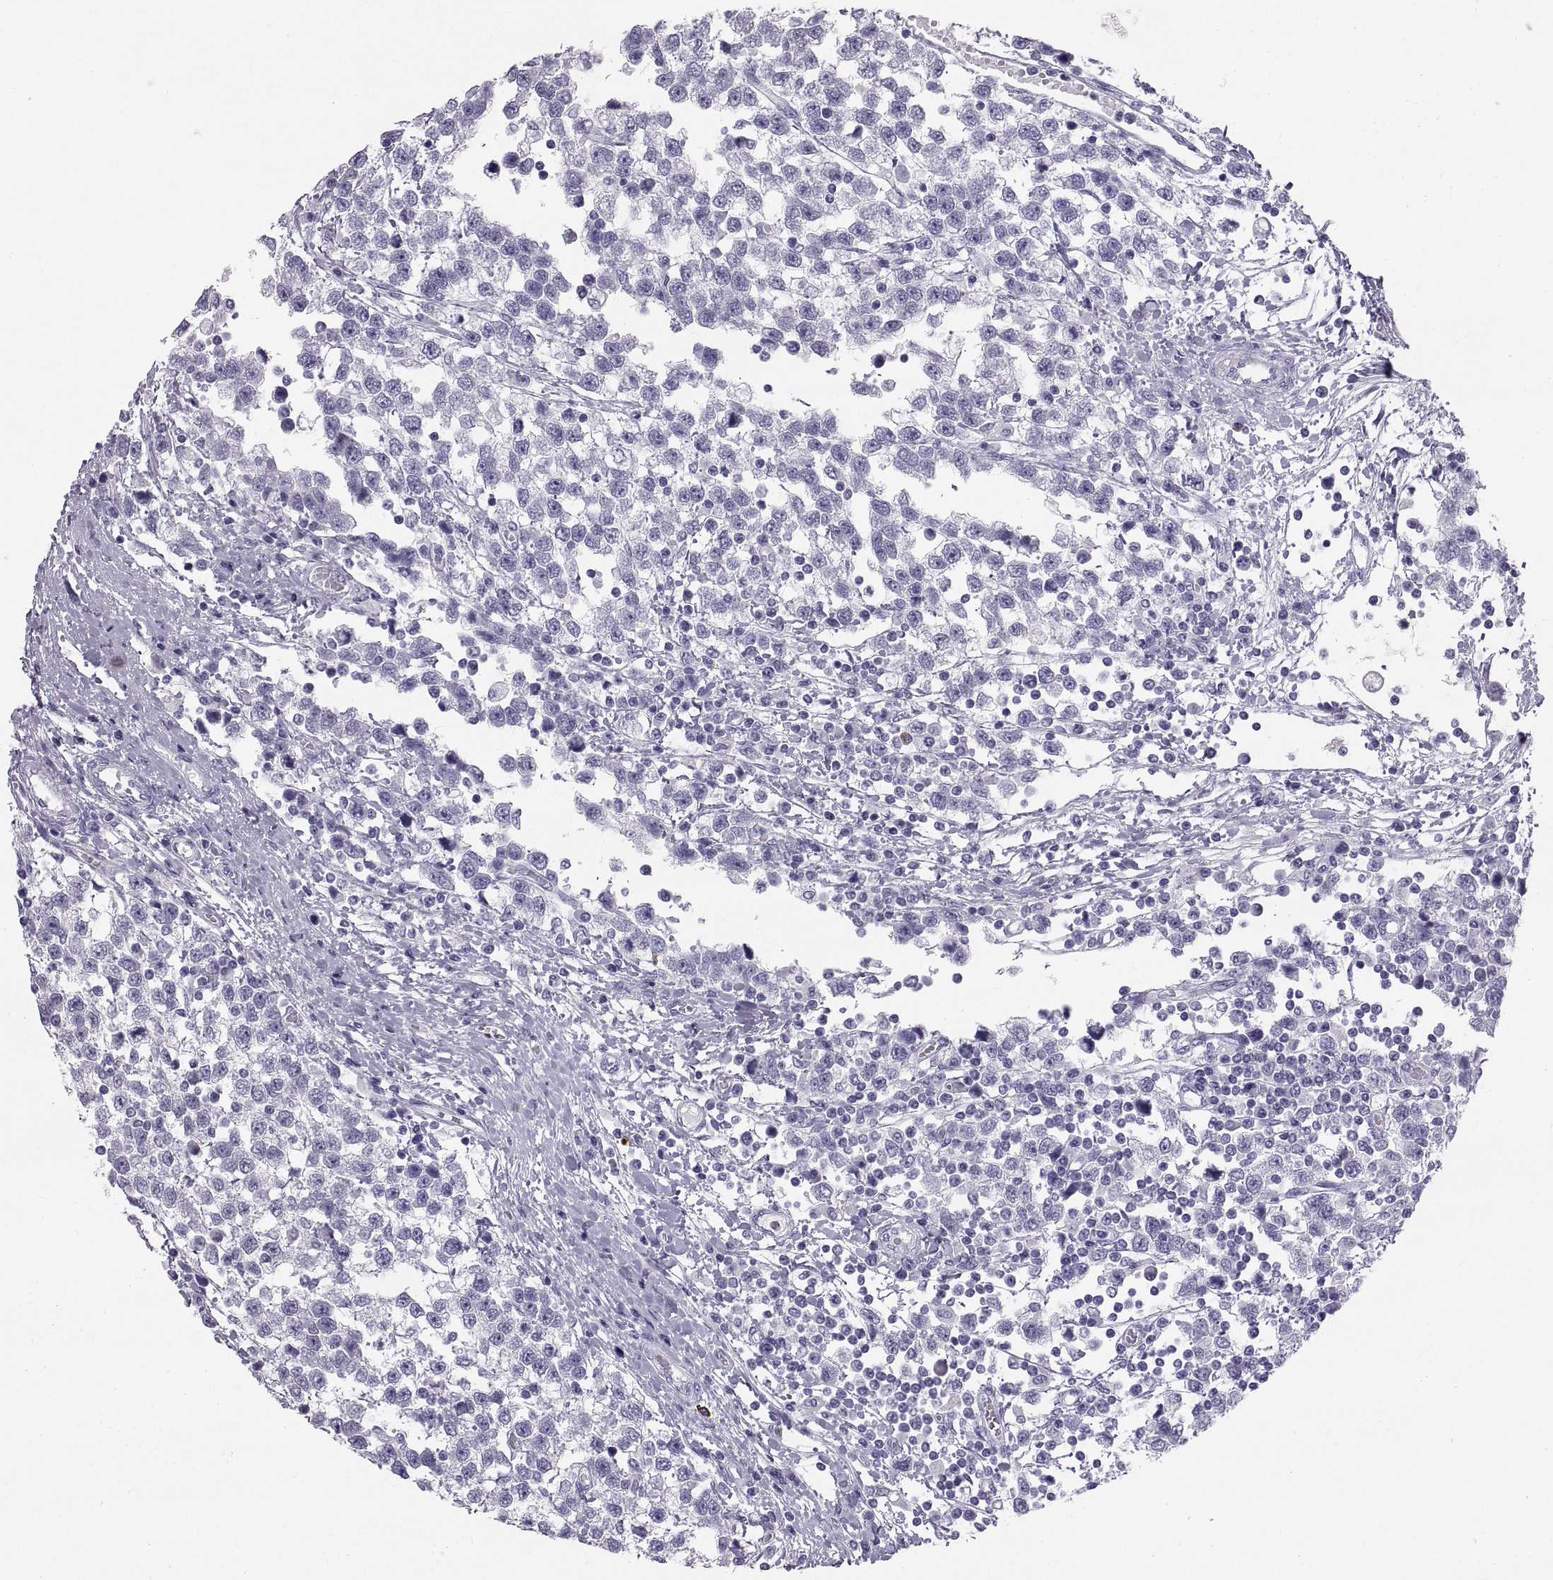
{"staining": {"intensity": "negative", "quantity": "none", "location": "none"}, "tissue": "testis cancer", "cell_type": "Tumor cells", "image_type": "cancer", "snomed": [{"axis": "morphology", "description": "Seminoma, NOS"}, {"axis": "topography", "description": "Testis"}], "caption": "Micrograph shows no protein expression in tumor cells of testis seminoma tissue. The staining is performed using DAB brown chromogen with nuclei counter-stained in using hematoxylin.", "gene": "CT47A10", "patient": {"sex": "male", "age": 34}}